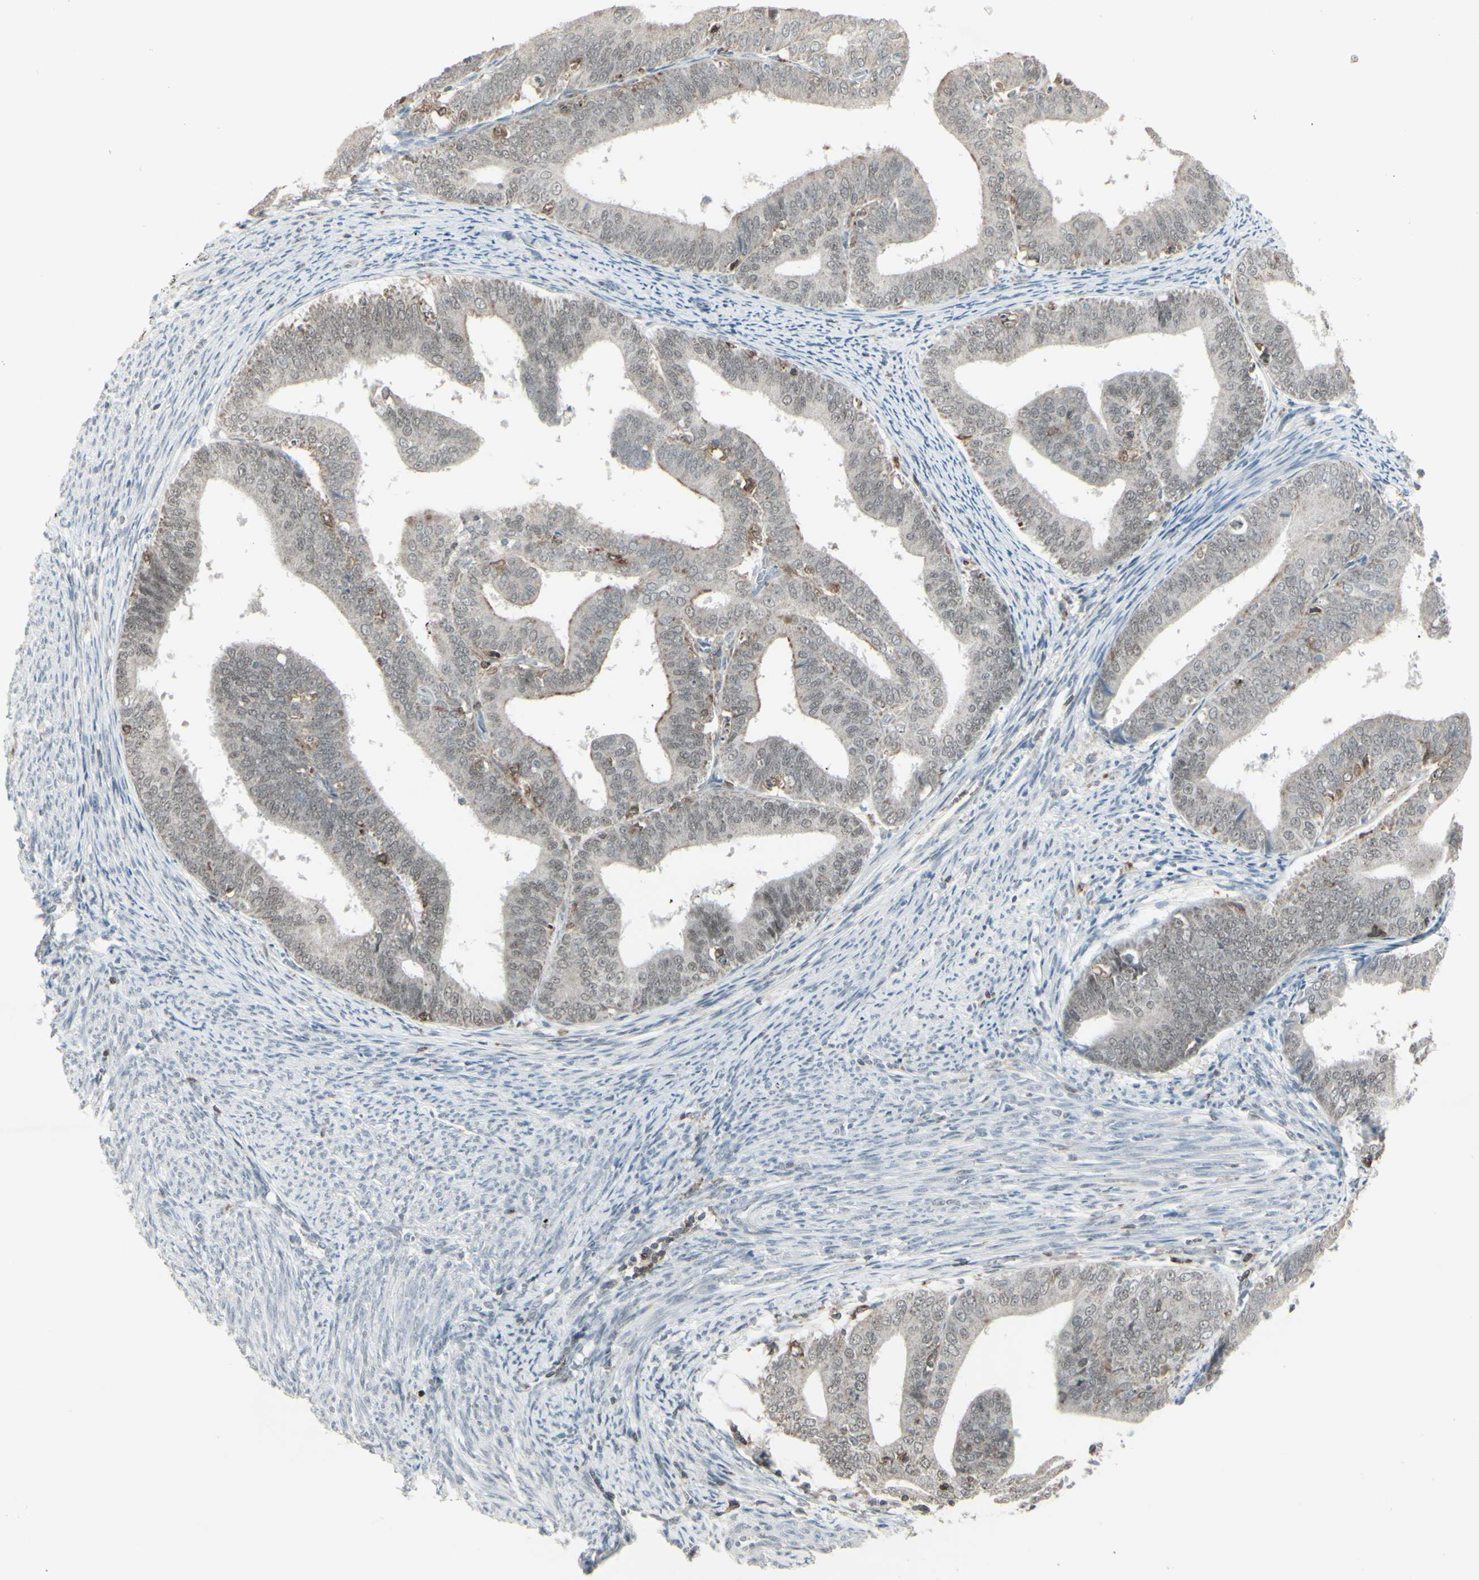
{"staining": {"intensity": "moderate", "quantity": "<25%", "location": "cytoplasmic/membranous"}, "tissue": "endometrial cancer", "cell_type": "Tumor cells", "image_type": "cancer", "snomed": [{"axis": "morphology", "description": "Adenocarcinoma, NOS"}, {"axis": "topography", "description": "Endometrium"}], "caption": "IHC staining of endometrial cancer (adenocarcinoma), which shows low levels of moderate cytoplasmic/membranous expression in about <25% of tumor cells indicating moderate cytoplasmic/membranous protein staining. The staining was performed using DAB (brown) for protein detection and nuclei were counterstained in hematoxylin (blue).", "gene": "SAMSN1", "patient": {"sex": "female", "age": 63}}